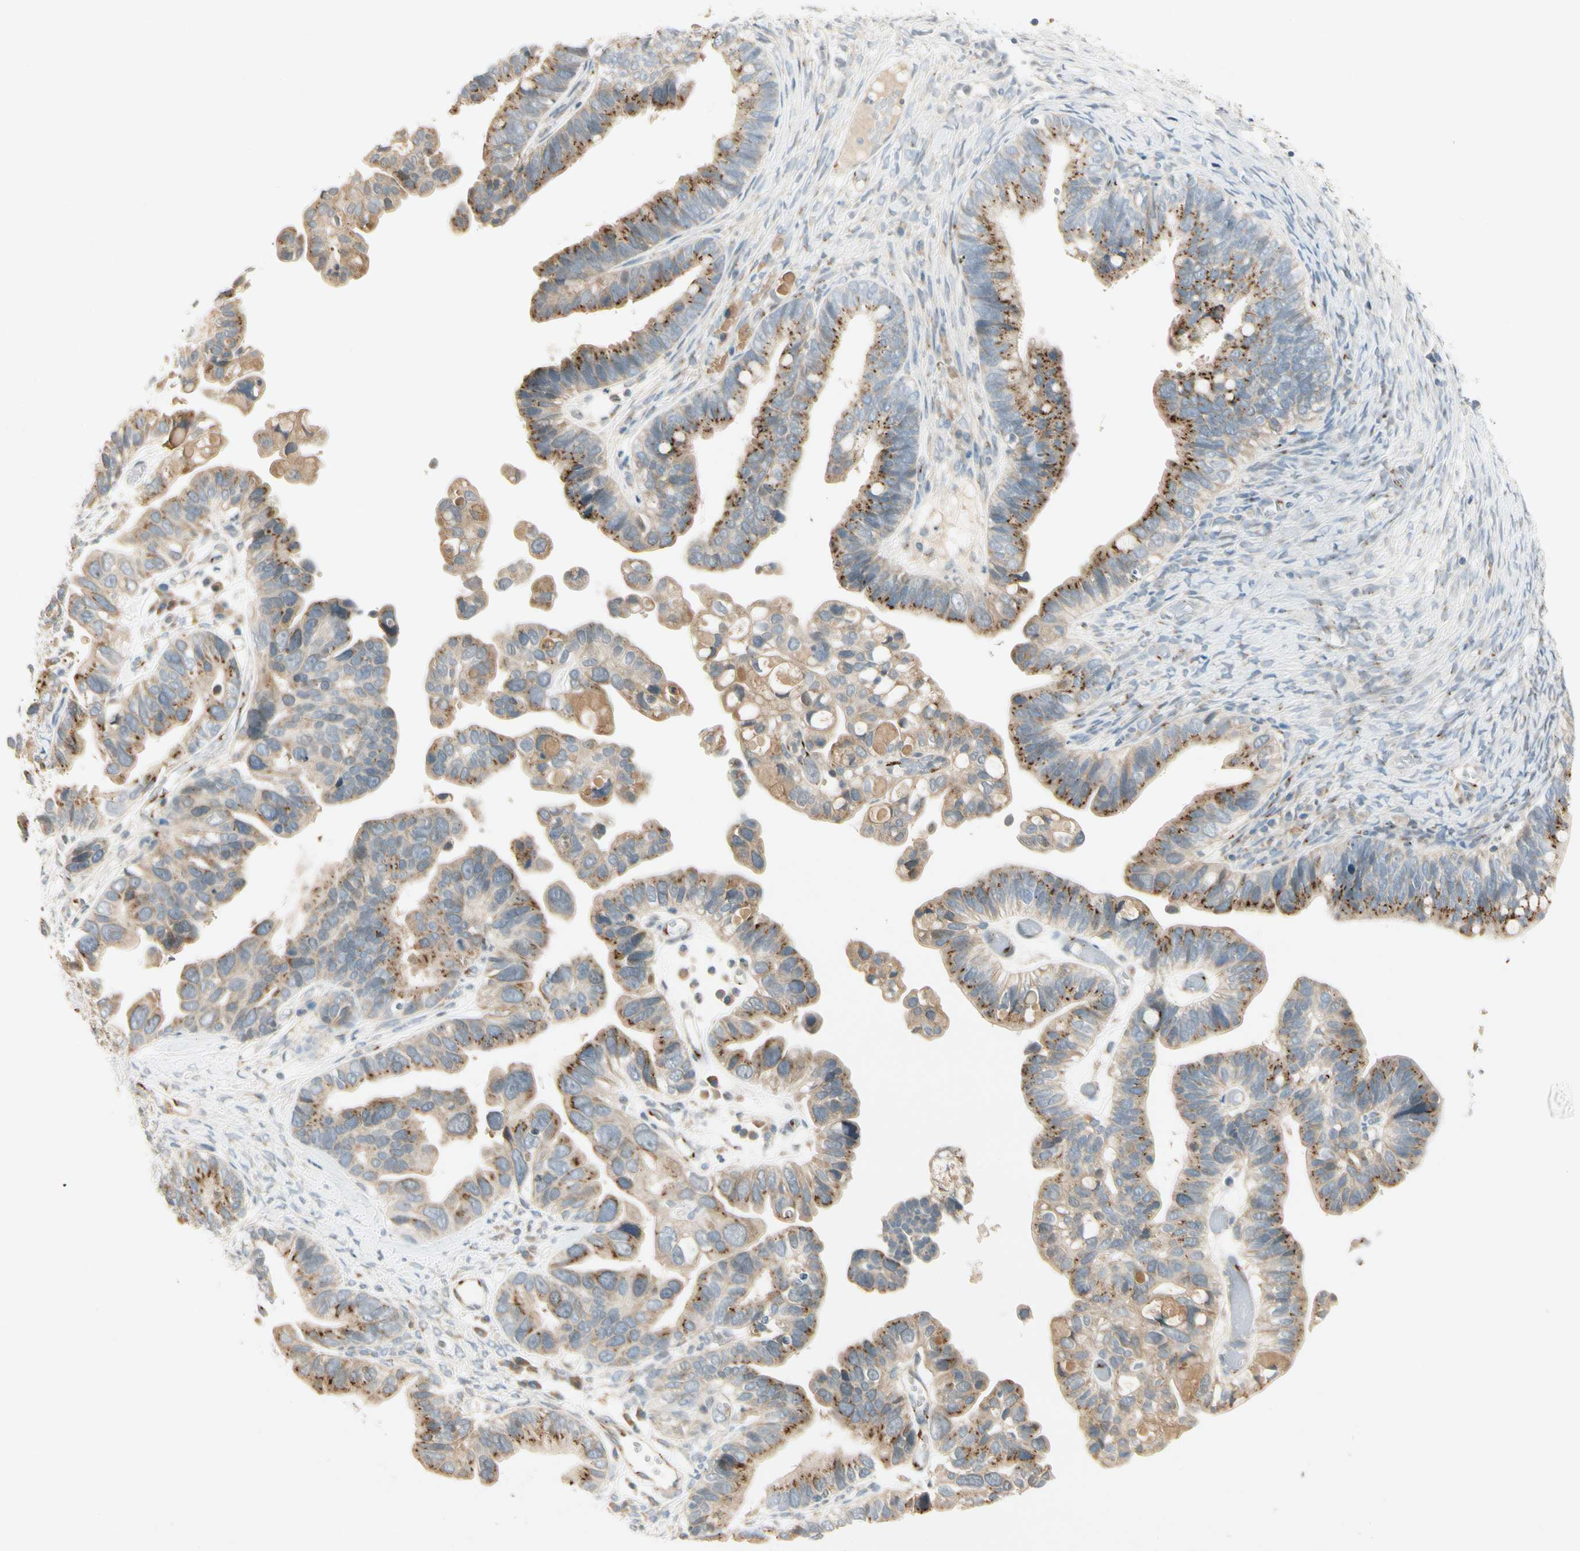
{"staining": {"intensity": "moderate", "quantity": ">75%", "location": "cytoplasmic/membranous"}, "tissue": "ovarian cancer", "cell_type": "Tumor cells", "image_type": "cancer", "snomed": [{"axis": "morphology", "description": "Cystadenocarcinoma, serous, NOS"}, {"axis": "topography", "description": "Ovary"}], "caption": "This histopathology image reveals immunohistochemistry staining of human serous cystadenocarcinoma (ovarian), with medium moderate cytoplasmic/membranous positivity in about >75% of tumor cells.", "gene": "MANSC1", "patient": {"sex": "female", "age": 56}}